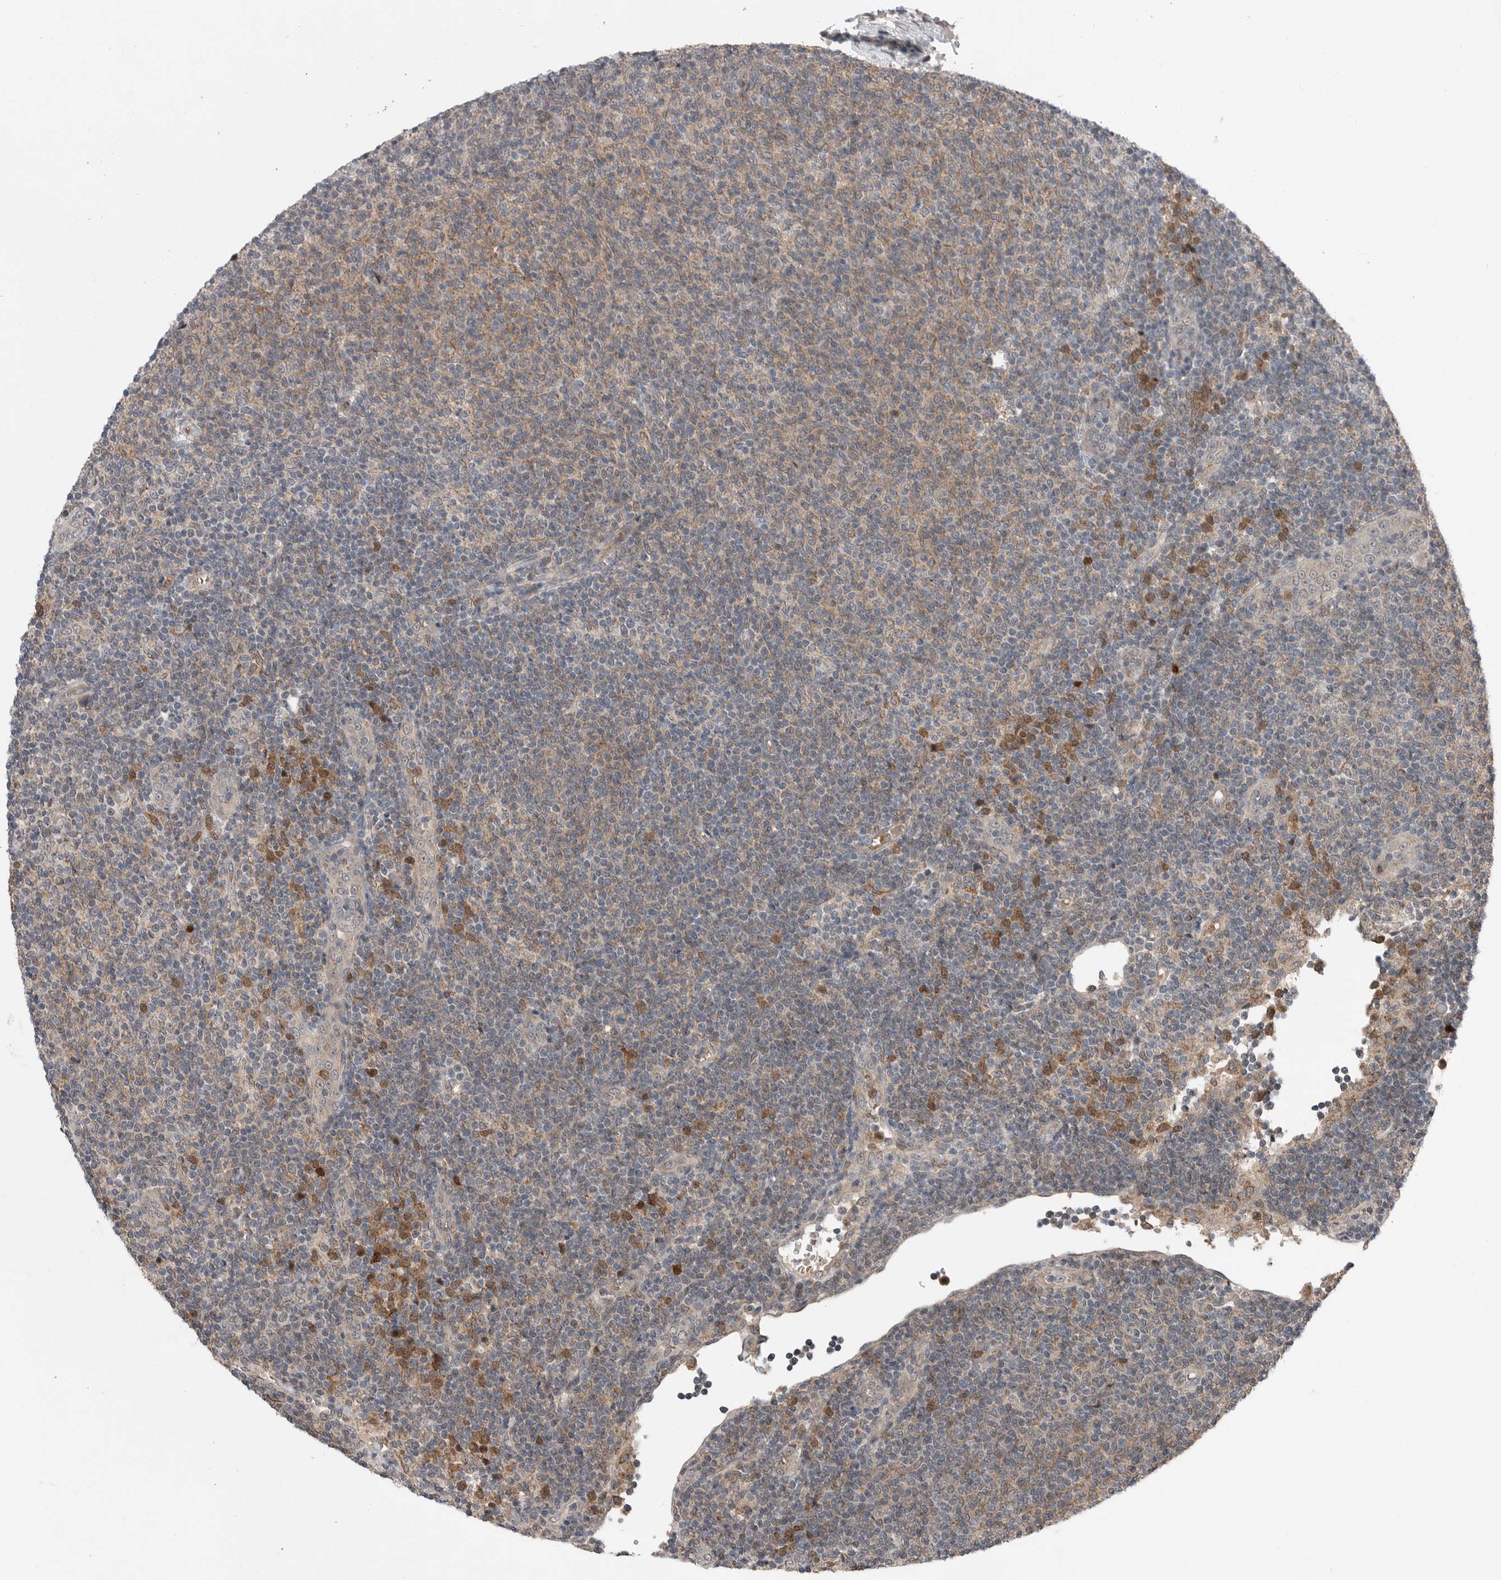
{"staining": {"intensity": "weak", "quantity": "25%-75%", "location": "cytoplasmic/membranous"}, "tissue": "lymphoma", "cell_type": "Tumor cells", "image_type": "cancer", "snomed": [{"axis": "morphology", "description": "Malignant lymphoma, non-Hodgkin's type, Low grade"}, {"axis": "topography", "description": "Lymph node"}], "caption": "Immunohistochemical staining of human low-grade malignant lymphoma, non-Hodgkin's type exhibits low levels of weak cytoplasmic/membranous staining in approximately 25%-75% of tumor cells.", "gene": "SCP2", "patient": {"sex": "male", "age": 66}}